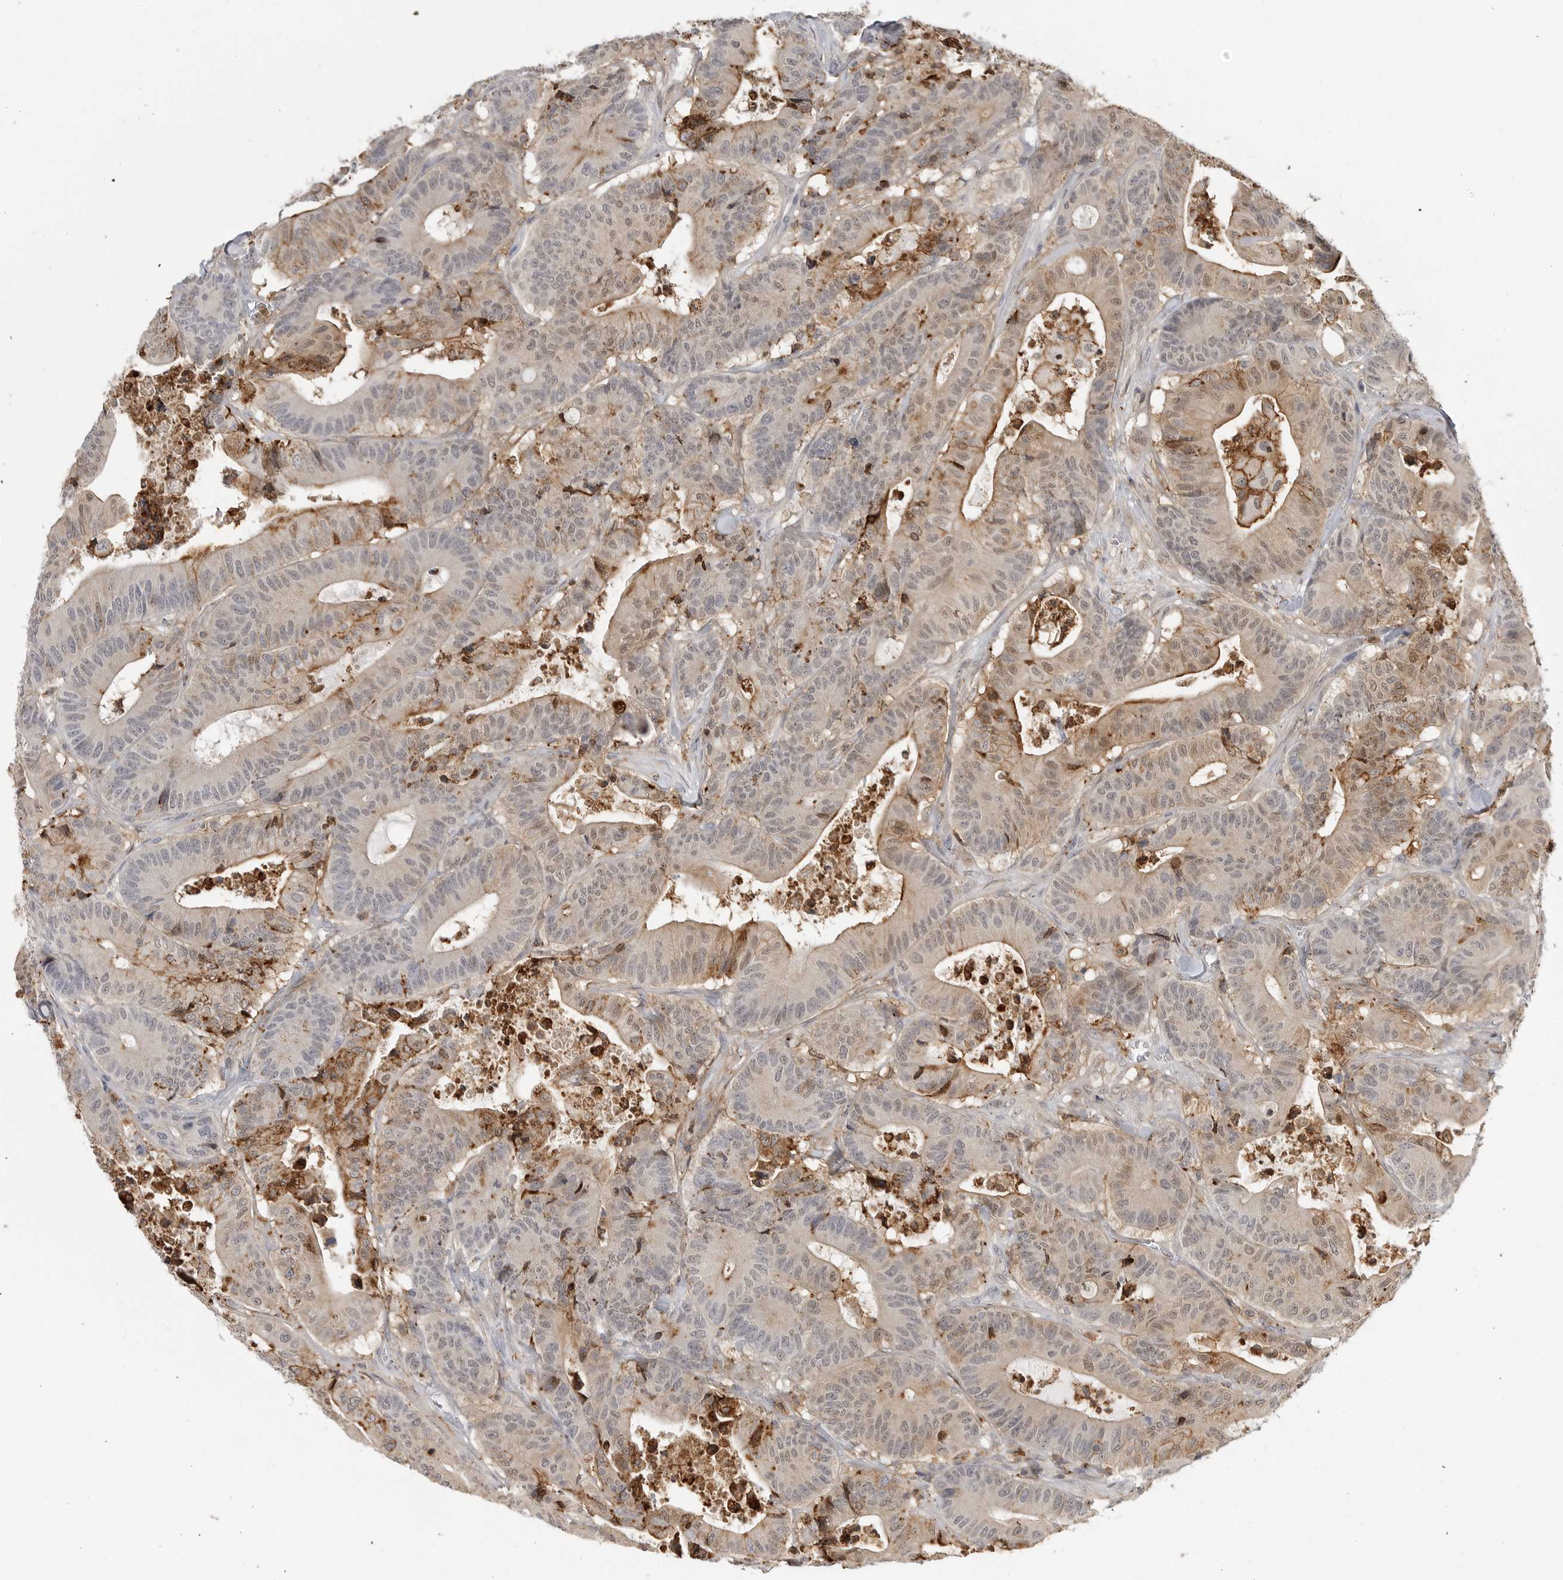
{"staining": {"intensity": "moderate", "quantity": ">75%", "location": "cytoplasmic/membranous"}, "tissue": "colorectal cancer", "cell_type": "Tumor cells", "image_type": "cancer", "snomed": [{"axis": "morphology", "description": "Adenocarcinoma, NOS"}, {"axis": "topography", "description": "Colon"}], "caption": "Human colorectal cancer (adenocarcinoma) stained with a brown dye demonstrates moderate cytoplasmic/membranous positive staining in approximately >75% of tumor cells.", "gene": "ANXA11", "patient": {"sex": "female", "age": 84}}